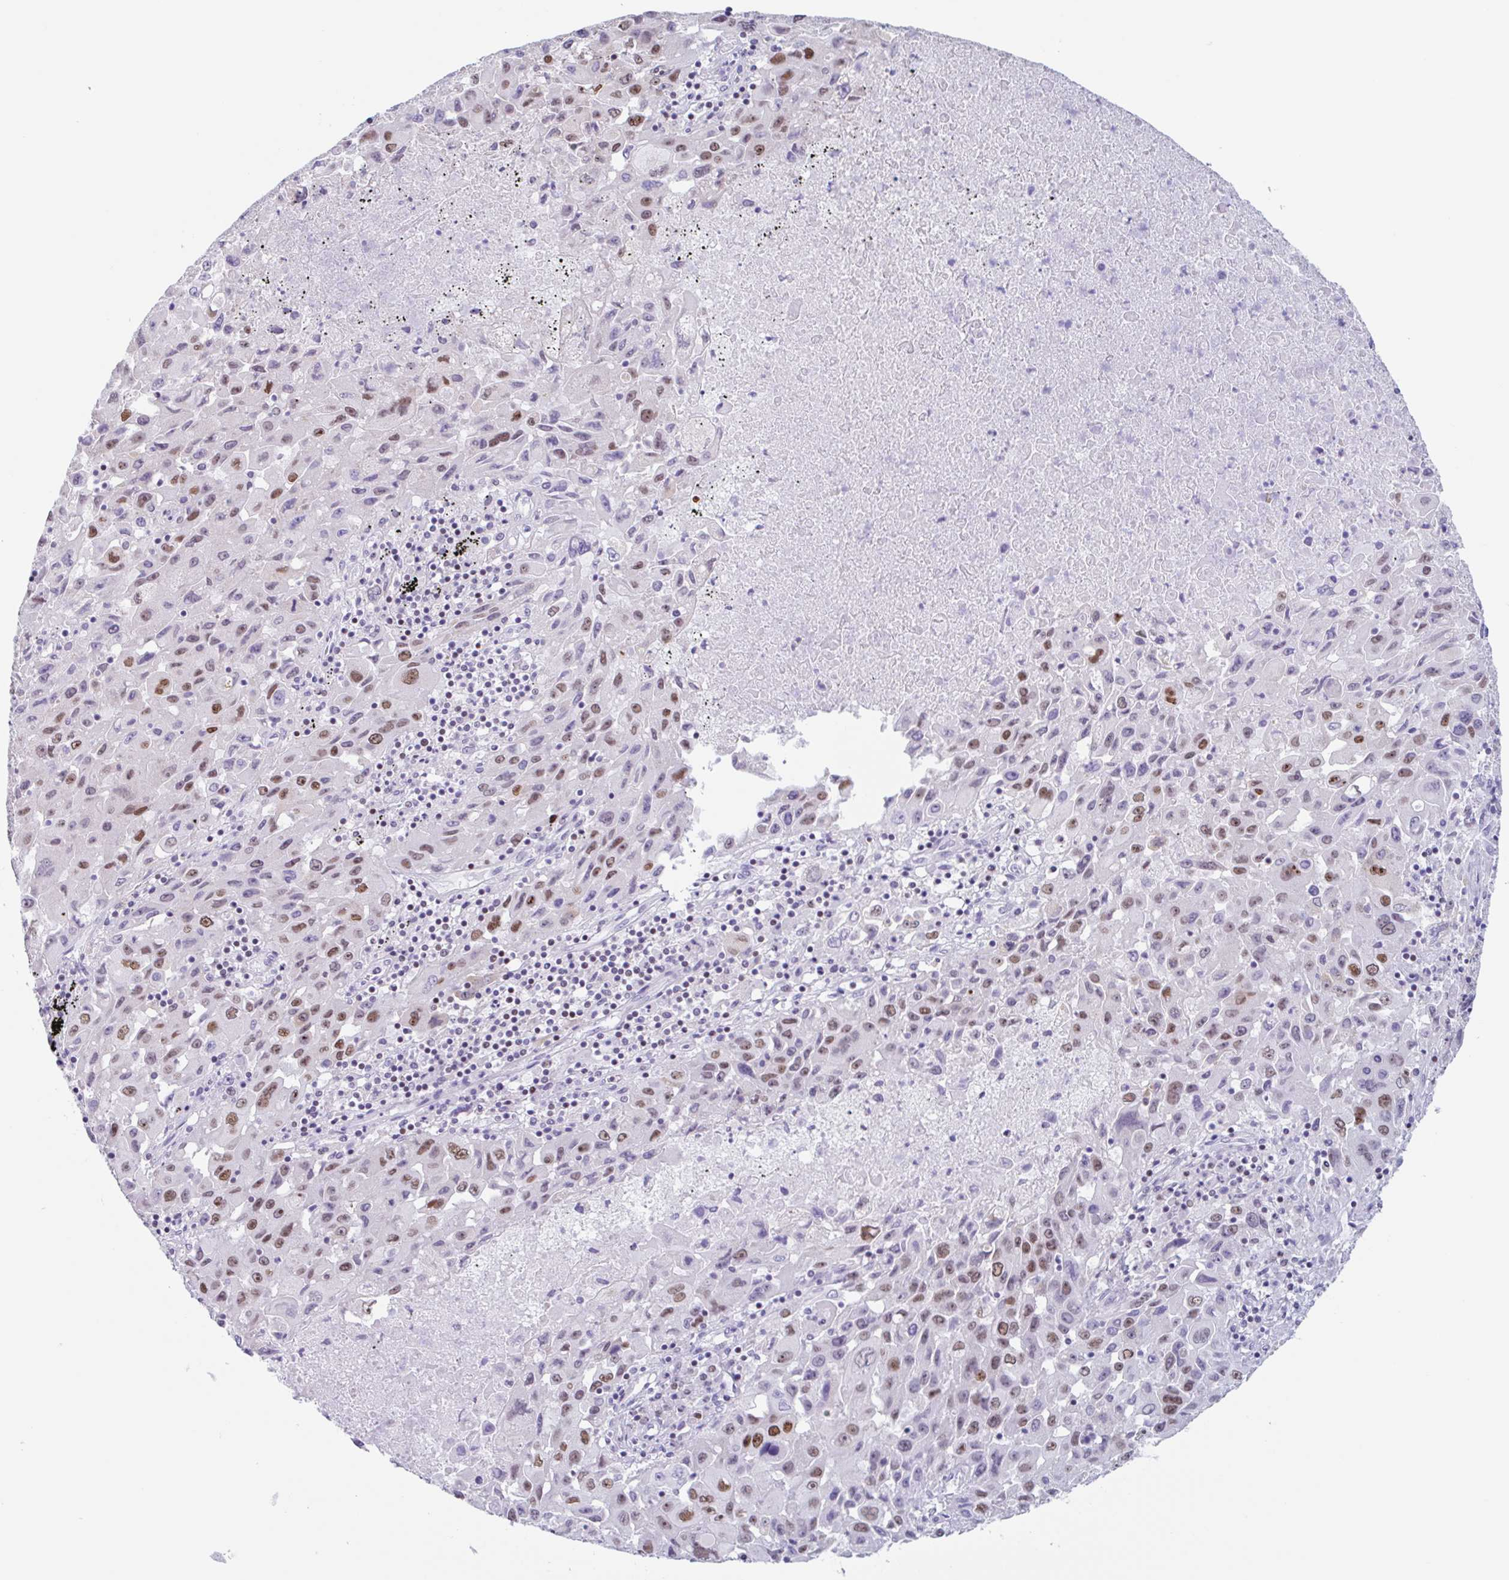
{"staining": {"intensity": "moderate", "quantity": ">75%", "location": "nuclear"}, "tissue": "lung cancer", "cell_type": "Tumor cells", "image_type": "cancer", "snomed": [{"axis": "morphology", "description": "Squamous cell carcinoma, NOS"}, {"axis": "topography", "description": "Lung"}], "caption": "Immunohistochemistry (IHC) of human lung cancer displays medium levels of moderate nuclear positivity in about >75% of tumor cells. (brown staining indicates protein expression, while blue staining denotes nuclei).", "gene": "LENG9", "patient": {"sex": "male", "age": 63}}